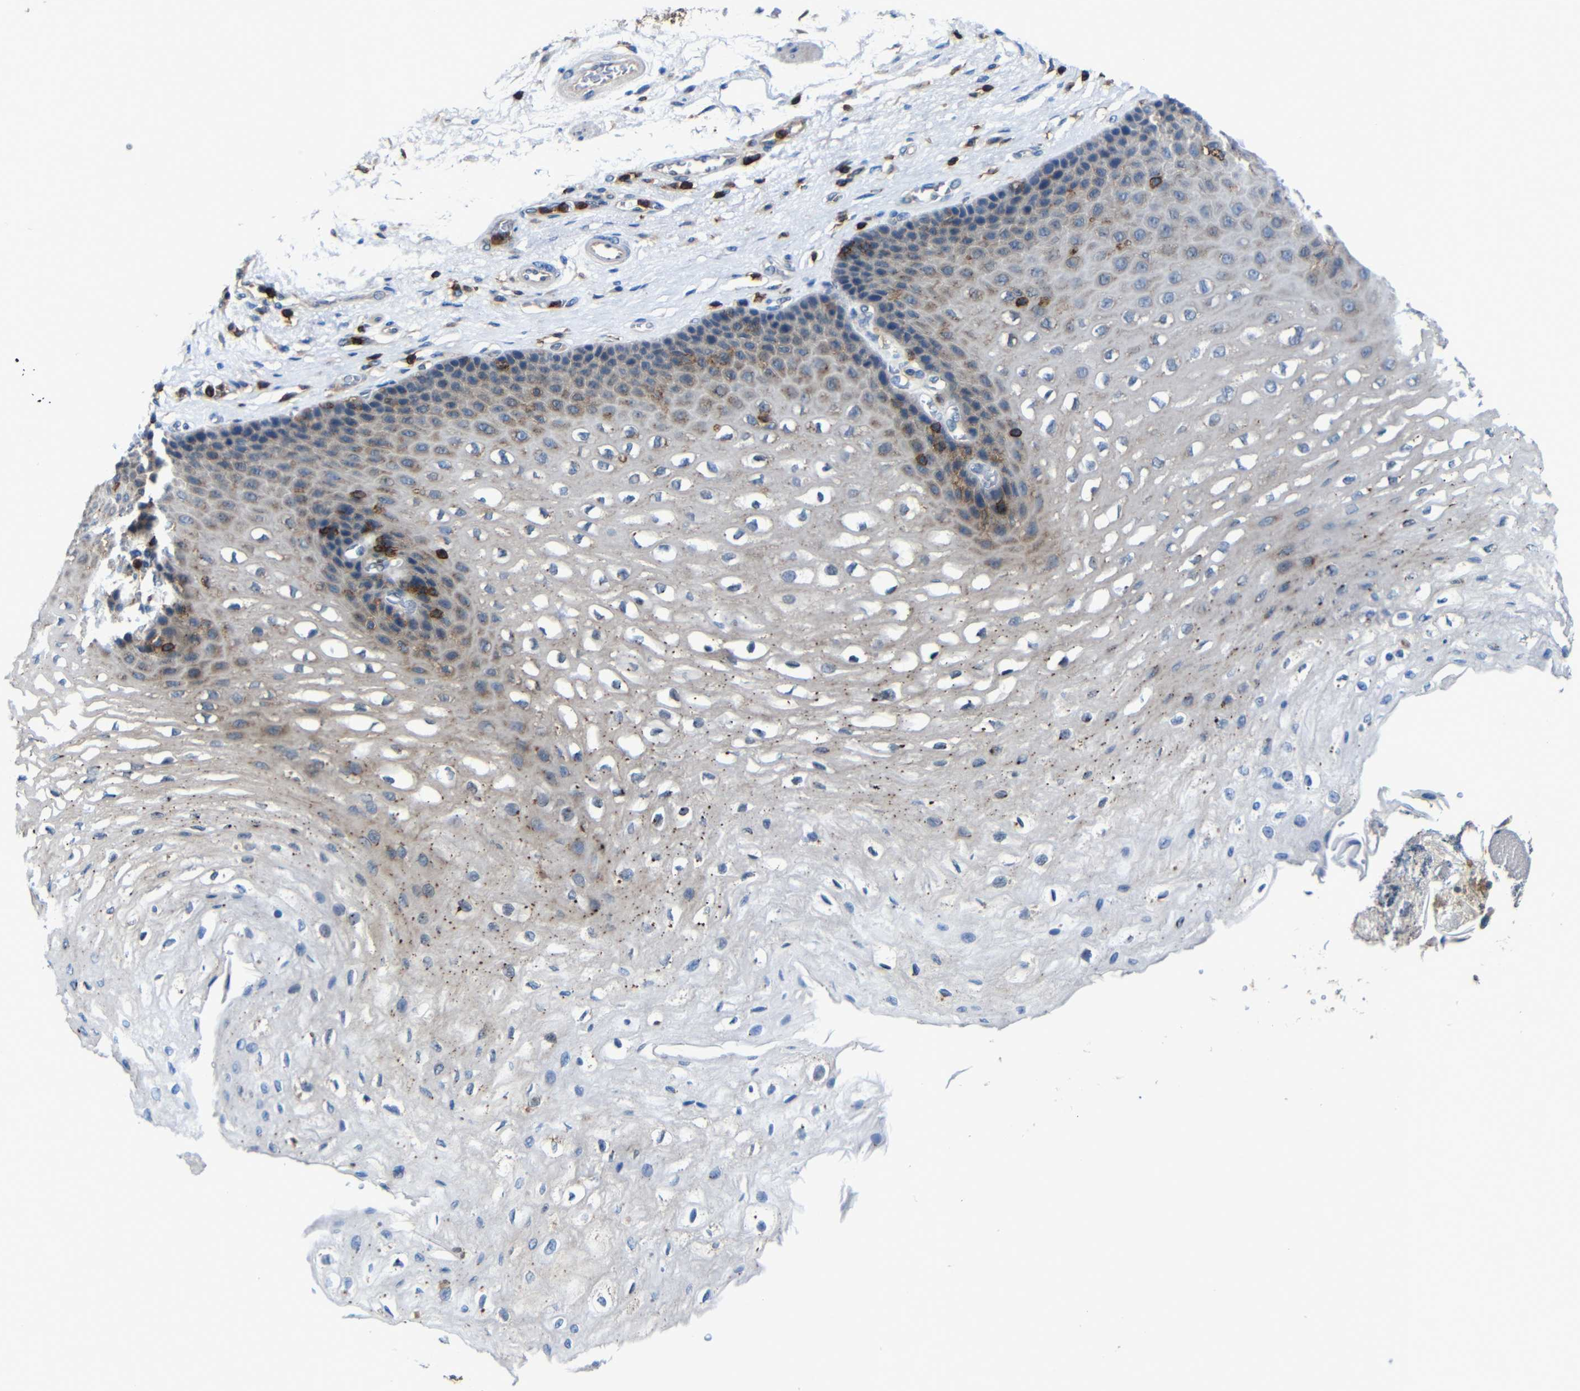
{"staining": {"intensity": "moderate", "quantity": "<25%", "location": "cytoplasmic/membranous"}, "tissue": "esophagus", "cell_type": "Squamous epithelial cells", "image_type": "normal", "snomed": [{"axis": "morphology", "description": "Normal tissue, NOS"}, {"axis": "topography", "description": "Esophagus"}], "caption": "DAB (3,3'-diaminobenzidine) immunohistochemical staining of benign human esophagus demonstrates moderate cytoplasmic/membranous protein expression in about <25% of squamous epithelial cells. (DAB (3,3'-diaminobenzidine) = brown stain, brightfield microscopy at high magnification).", "gene": "P2RY12", "patient": {"sex": "female", "age": 72}}